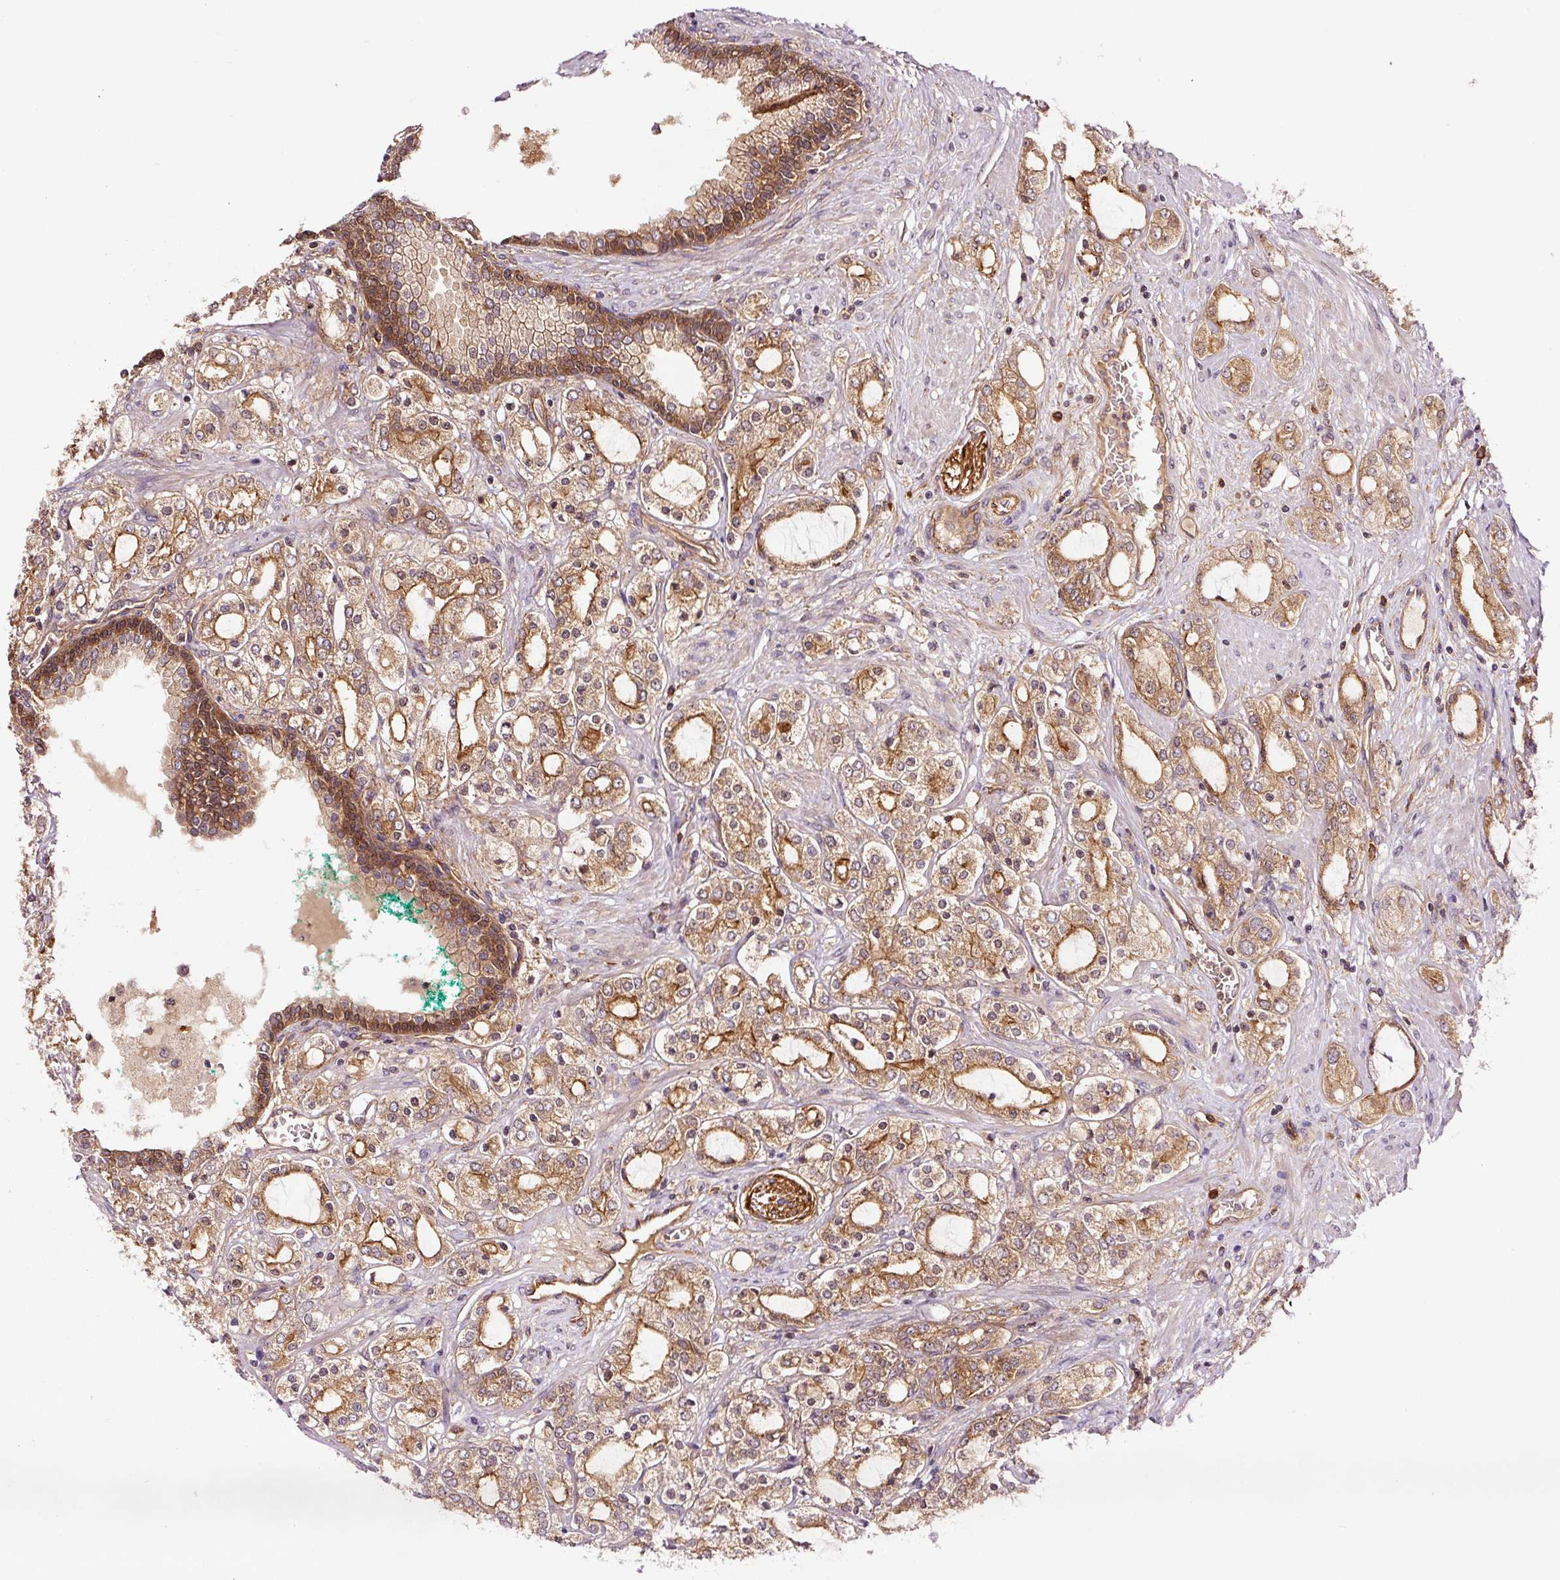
{"staining": {"intensity": "moderate", "quantity": ">75%", "location": "cytoplasmic/membranous"}, "tissue": "prostate cancer", "cell_type": "Tumor cells", "image_type": "cancer", "snomed": [{"axis": "morphology", "description": "Adenocarcinoma, High grade"}, {"axis": "topography", "description": "Prostate"}], "caption": "IHC staining of prostate adenocarcinoma (high-grade), which exhibits medium levels of moderate cytoplasmic/membranous expression in approximately >75% of tumor cells indicating moderate cytoplasmic/membranous protein expression. The staining was performed using DAB (3,3'-diaminobenzidine) (brown) for protein detection and nuclei were counterstained in hematoxylin (blue).", "gene": "METAP1", "patient": {"sex": "male", "age": 64}}